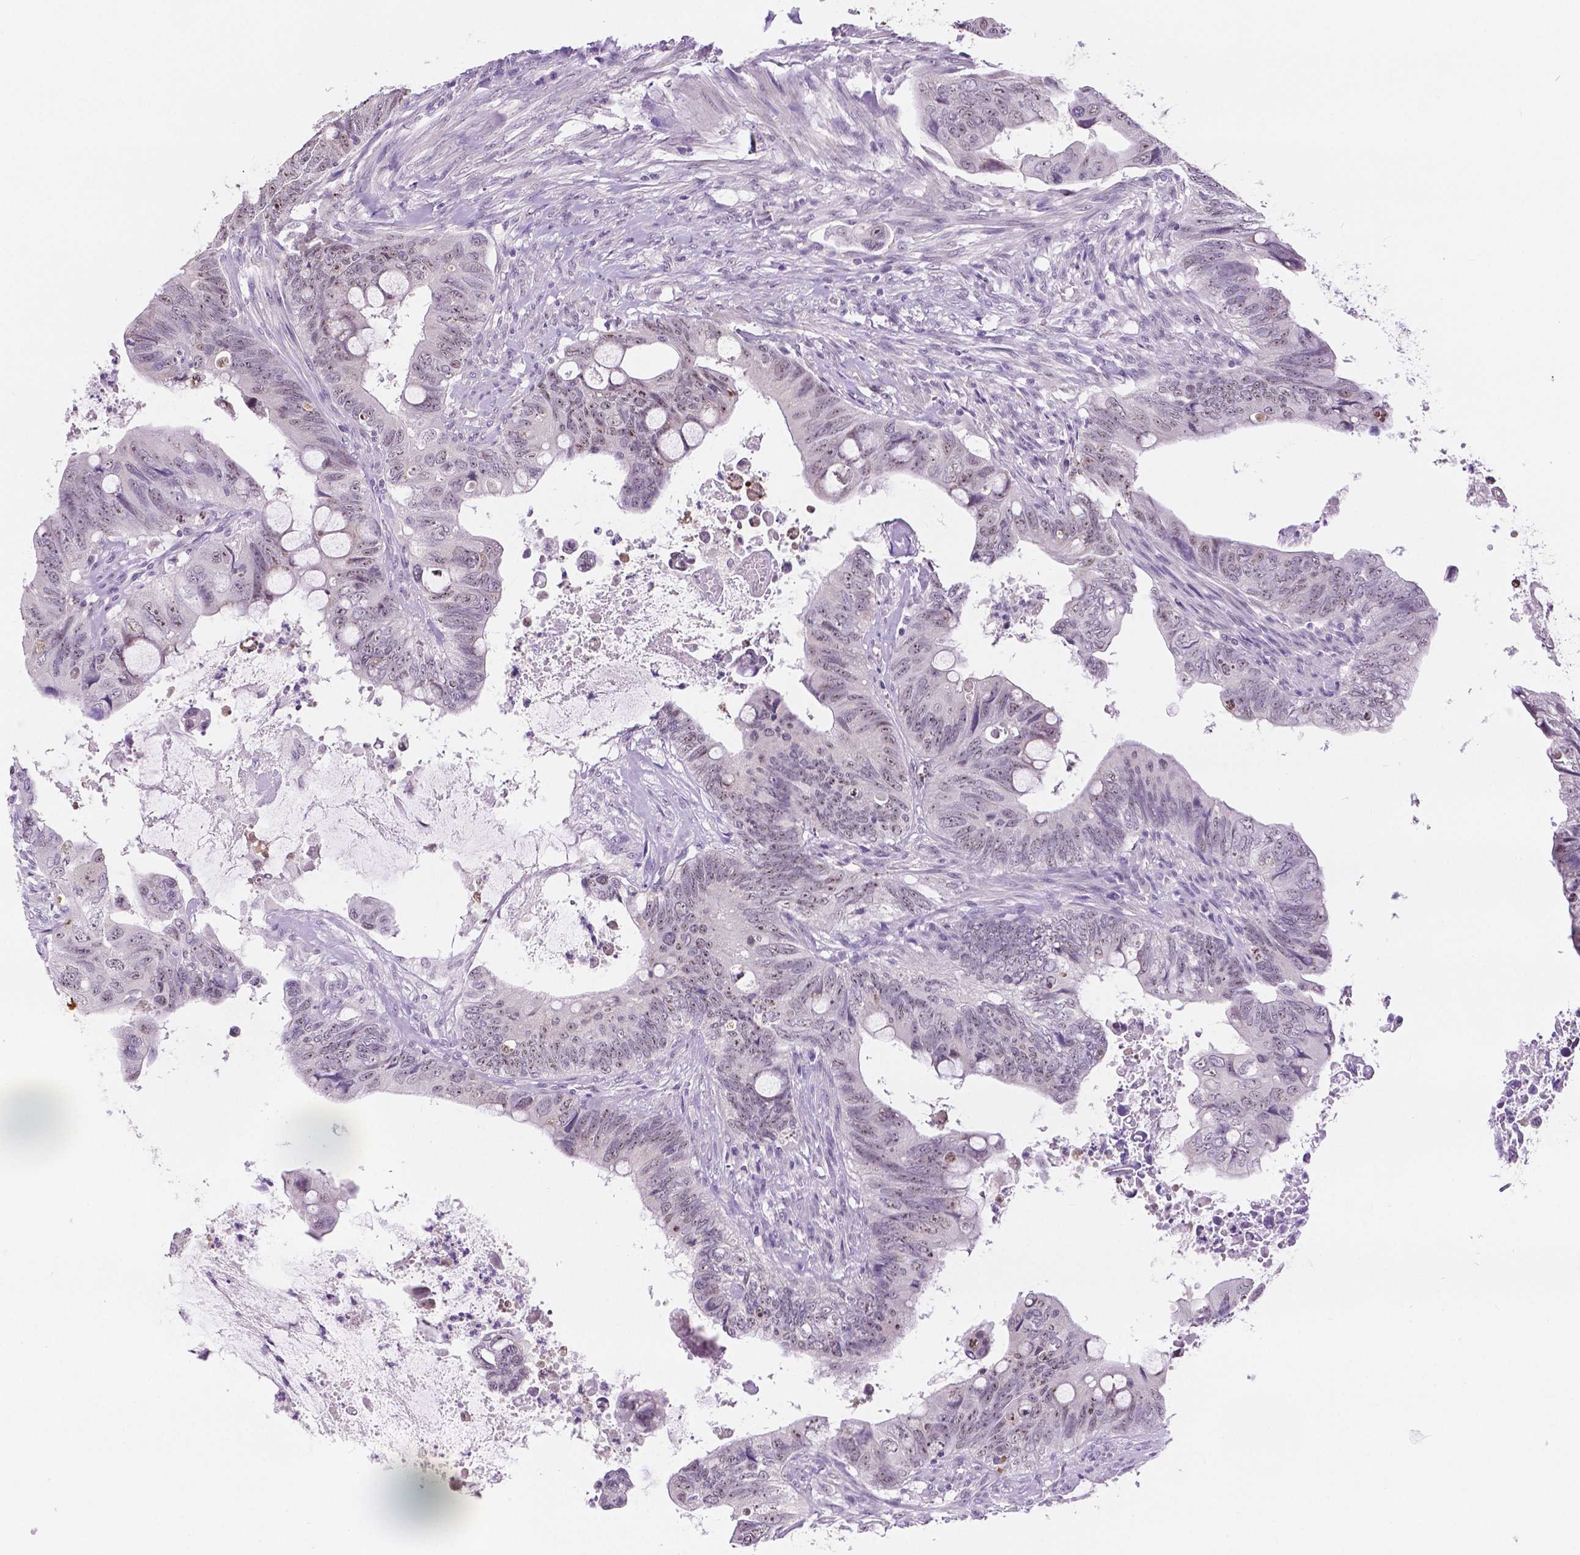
{"staining": {"intensity": "weak", "quantity": "25%-75%", "location": "nuclear"}, "tissue": "colorectal cancer", "cell_type": "Tumor cells", "image_type": "cancer", "snomed": [{"axis": "morphology", "description": "Adenocarcinoma, NOS"}, {"axis": "topography", "description": "Colon"}], "caption": "IHC (DAB) staining of human adenocarcinoma (colorectal) exhibits weak nuclear protein expression in about 25%-75% of tumor cells. The staining is performed using DAB (3,3'-diaminobenzidine) brown chromogen to label protein expression. The nuclei are counter-stained blue using hematoxylin.", "gene": "NHP2", "patient": {"sex": "male", "age": 57}}